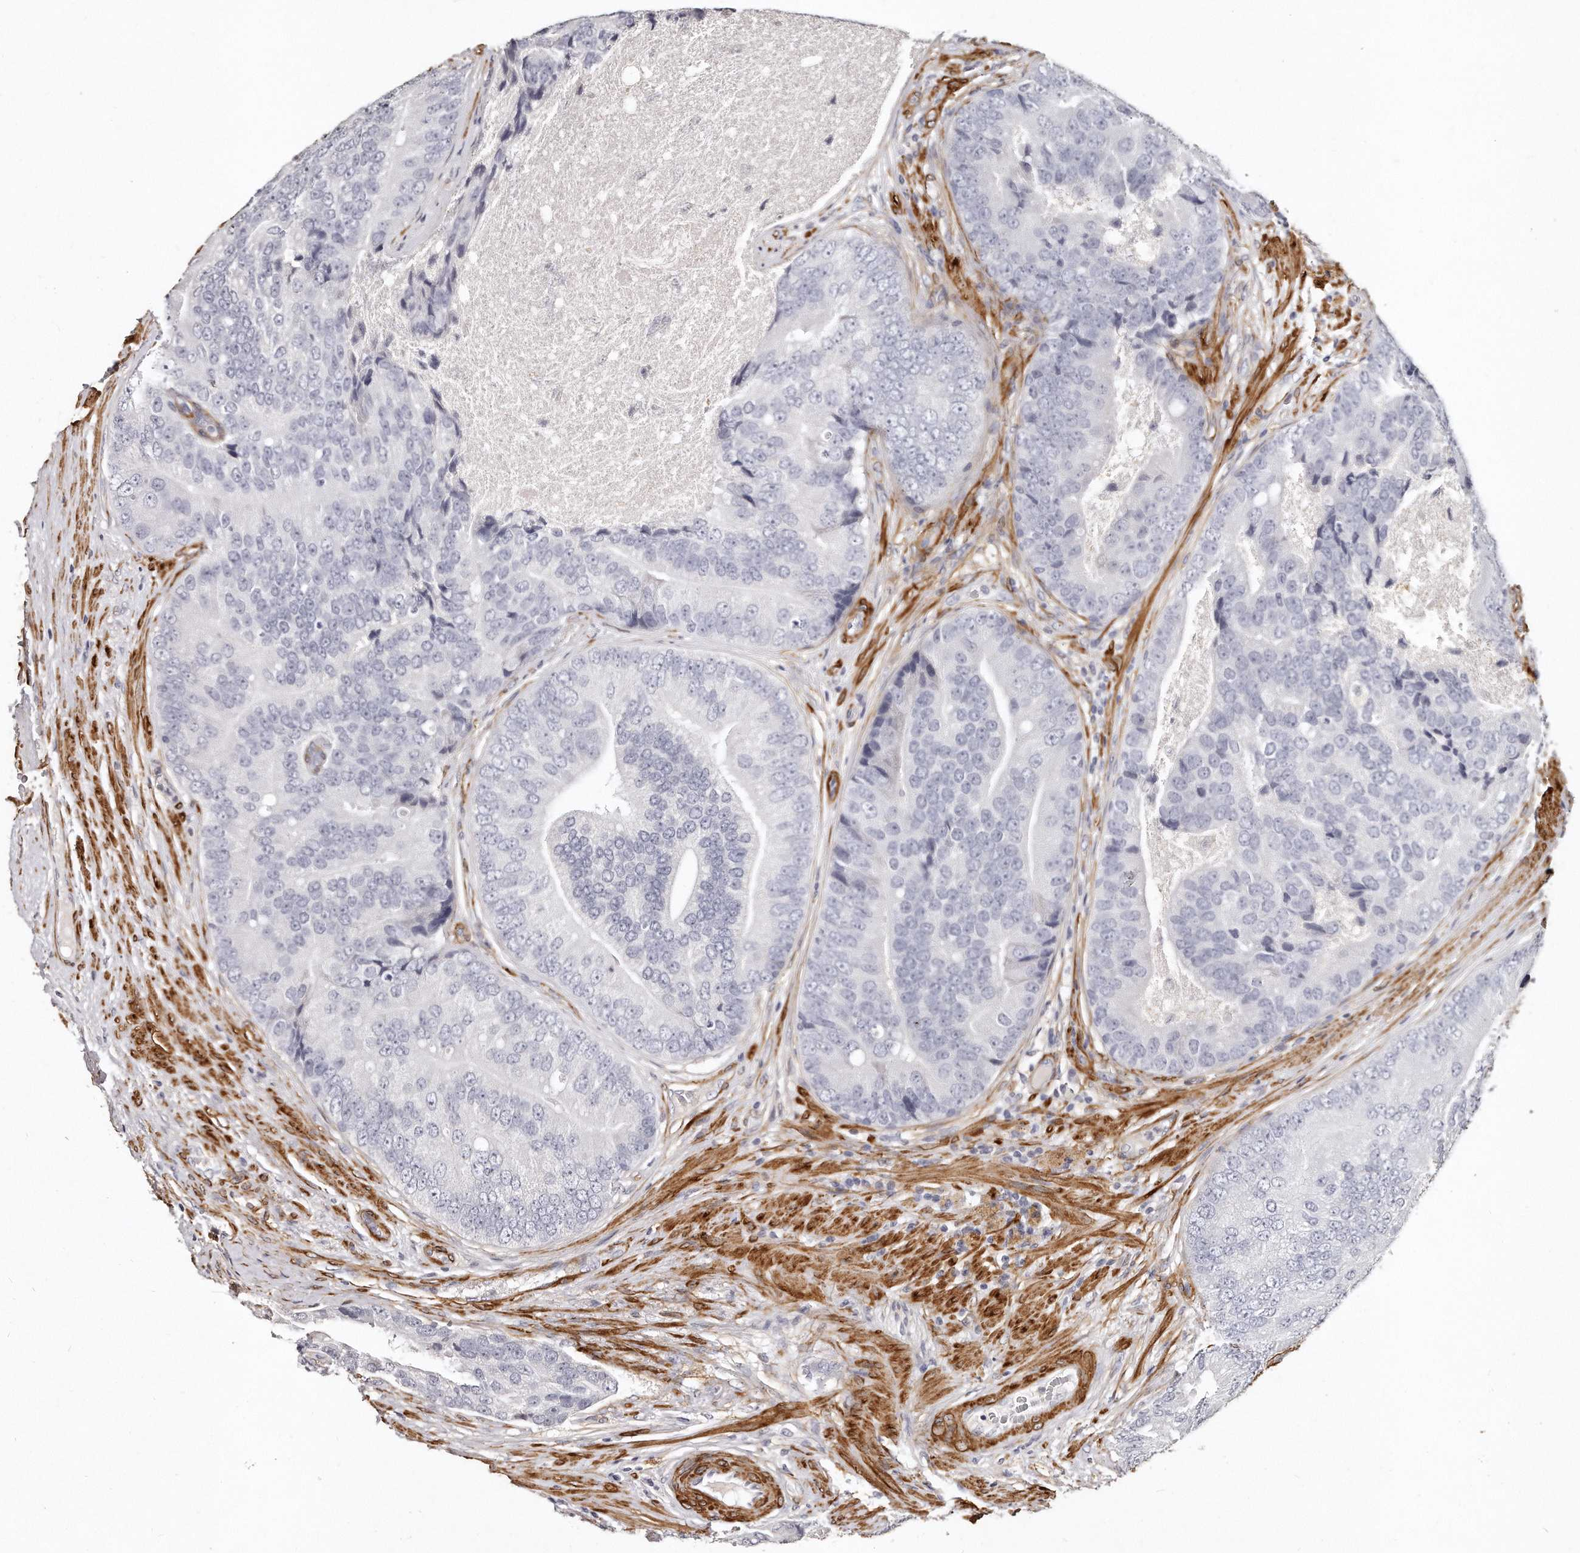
{"staining": {"intensity": "negative", "quantity": "none", "location": "none"}, "tissue": "prostate cancer", "cell_type": "Tumor cells", "image_type": "cancer", "snomed": [{"axis": "morphology", "description": "Adenocarcinoma, High grade"}, {"axis": "topography", "description": "Prostate"}], "caption": "This is an immunohistochemistry micrograph of human prostate high-grade adenocarcinoma. There is no expression in tumor cells.", "gene": "LMOD1", "patient": {"sex": "male", "age": 70}}